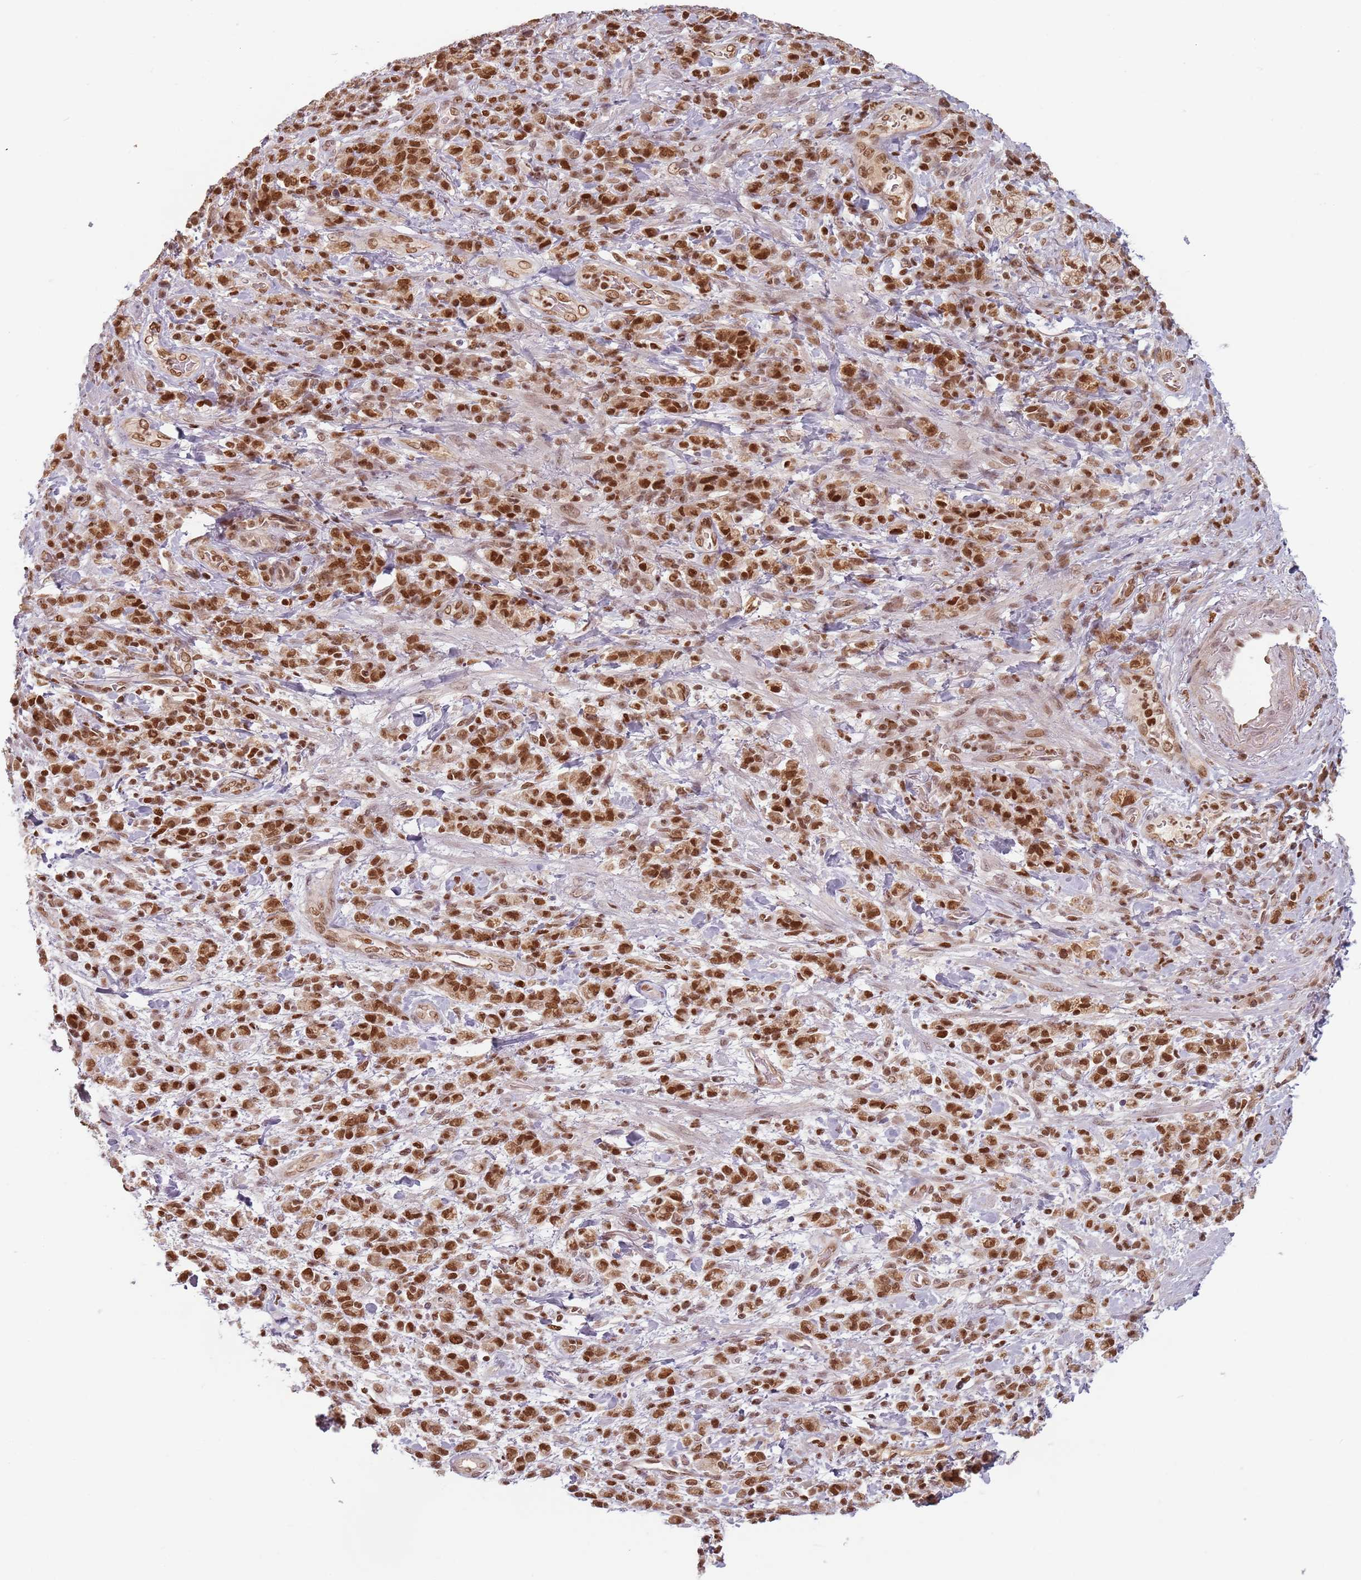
{"staining": {"intensity": "strong", "quantity": ">75%", "location": "nuclear"}, "tissue": "stomach cancer", "cell_type": "Tumor cells", "image_type": "cancer", "snomed": [{"axis": "morphology", "description": "Adenocarcinoma, NOS"}, {"axis": "topography", "description": "Stomach"}], "caption": "Protein staining by IHC reveals strong nuclear positivity in about >75% of tumor cells in stomach adenocarcinoma.", "gene": "NUP50", "patient": {"sex": "male", "age": 77}}